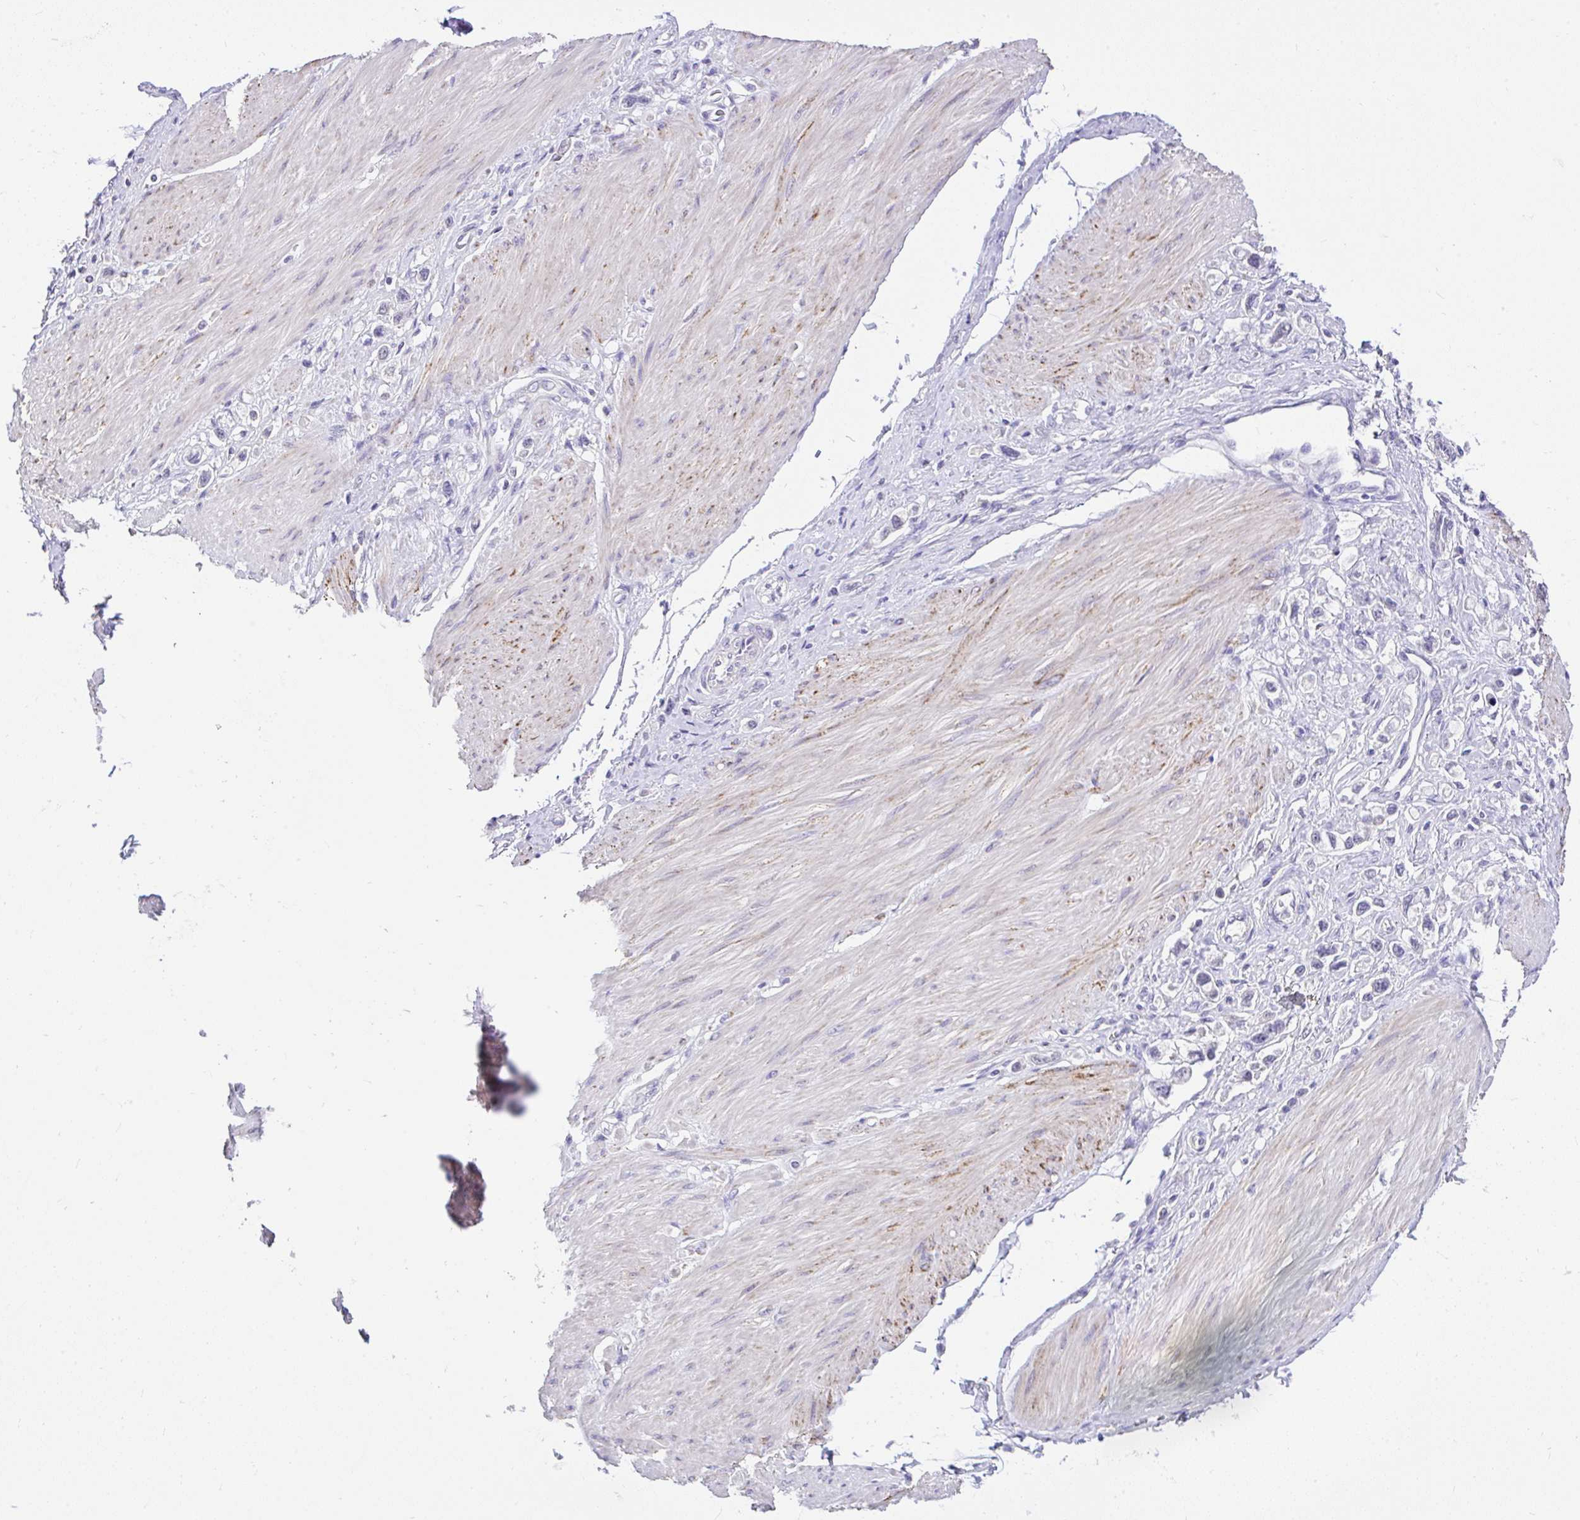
{"staining": {"intensity": "negative", "quantity": "none", "location": "none"}, "tissue": "stomach cancer", "cell_type": "Tumor cells", "image_type": "cancer", "snomed": [{"axis": "morphology", "description": "Adenocarcinoma, NOS"}, {"axis": "topography", "description": "Stomach"}], "caption": "Photomicrograph shows no significant protein positivity in tumor cells of stomach cancer (adenocarcinoma).", "gene": "CTU1", "patient": {"sex": "female", "age": 65}}